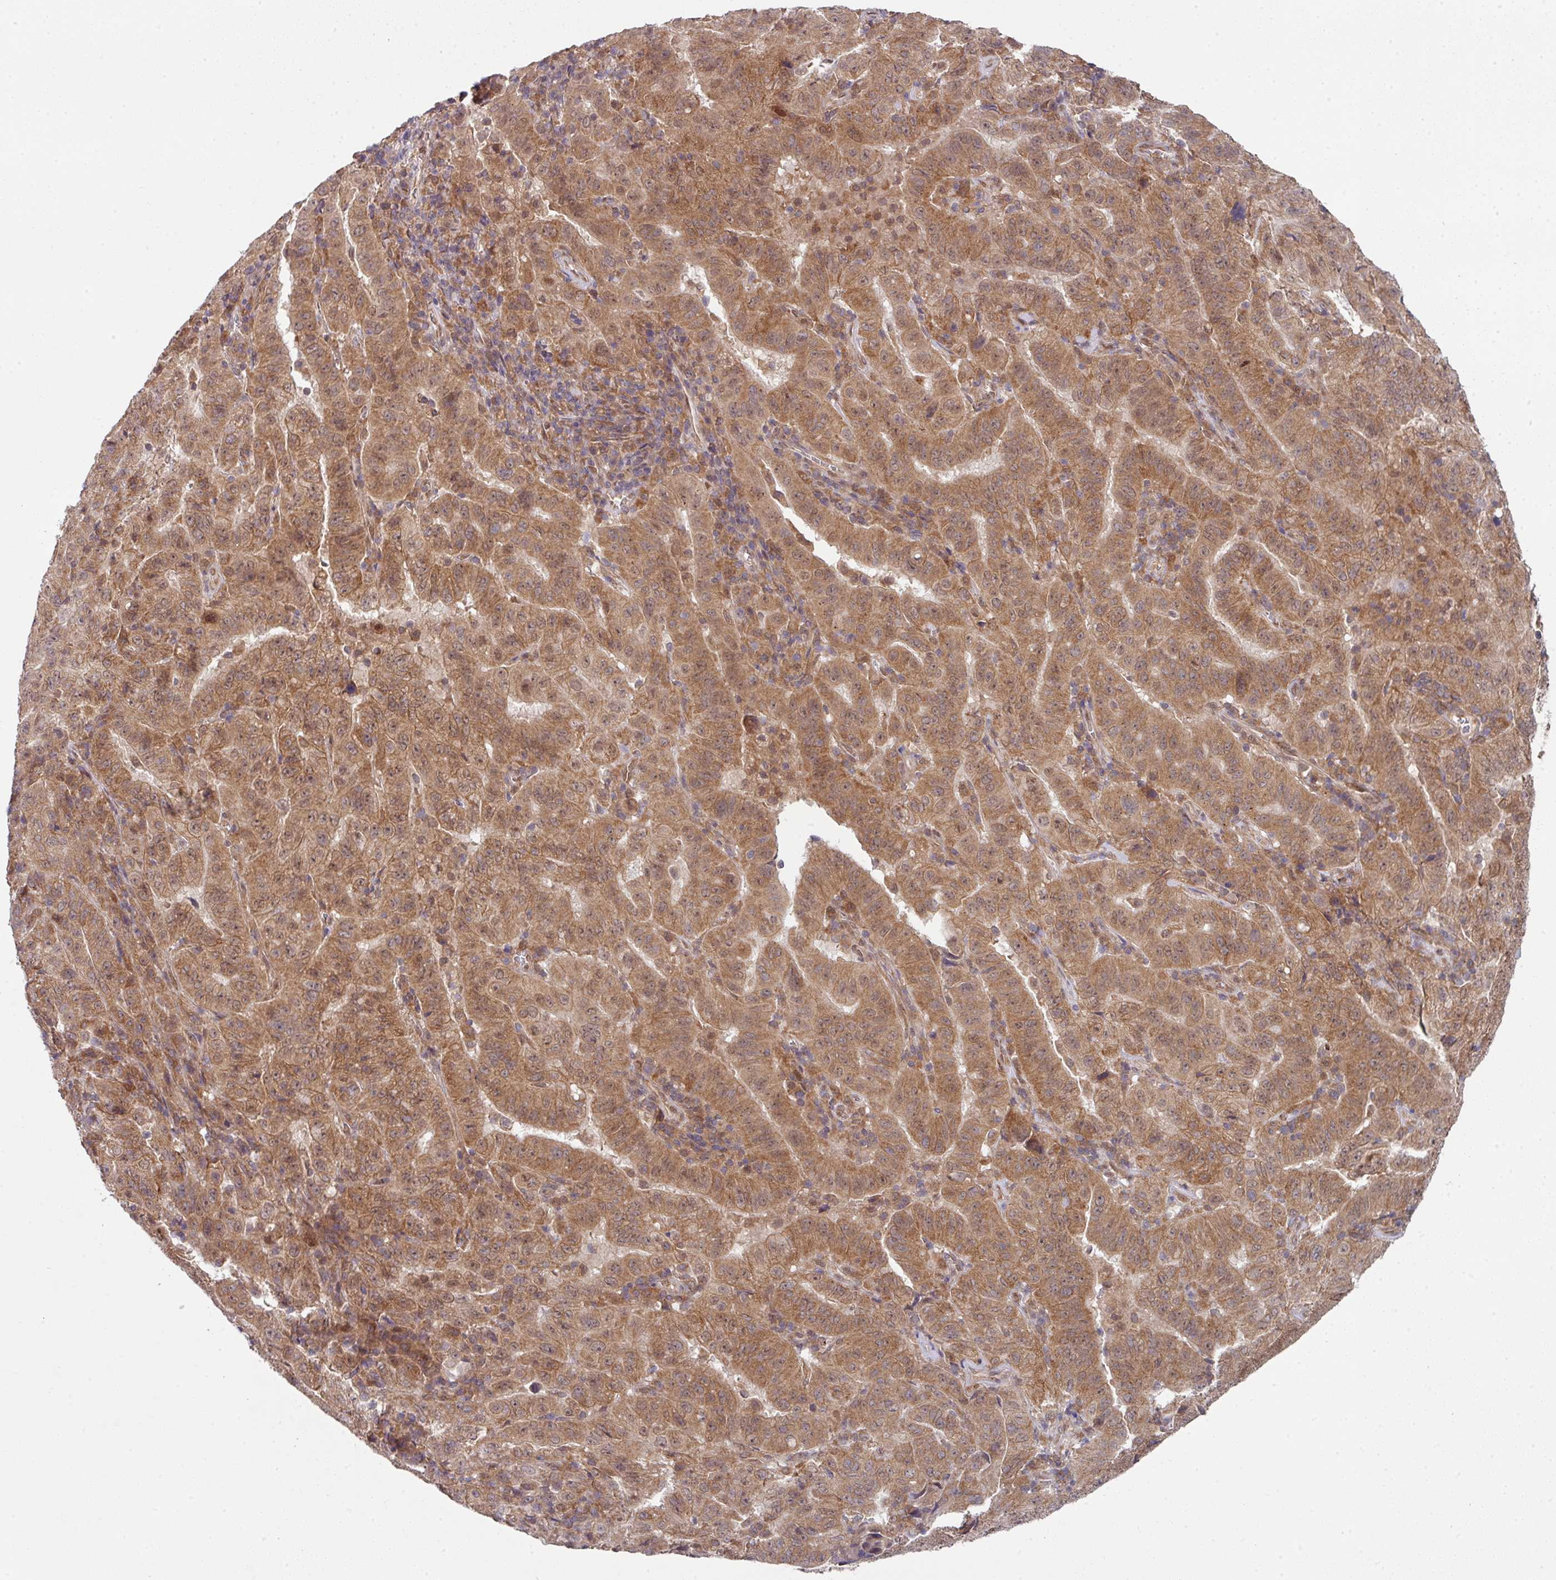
{"staining": {"intensity": "moderate", "quantity": ">75%", "location": "cytoplasmic/membranous,nuclear"}, "tissue": "pancreatic cancer", "cell_type": "Tumor cells", "image_type": "cancer", "snomed": [{"axis": "morphology", "description": "Adenocarcinoma, NOS"}, {"axis": "topography", "description": "Pancreas"}], "caption": "Protein expression analysis of human pancreatic cancer reveals moderate cytoplasmic/membranous and nuclear expression in about >75% of tumor cells.", "gene": "CAMLG", "patient": {"sex": "male", "age": 63}}